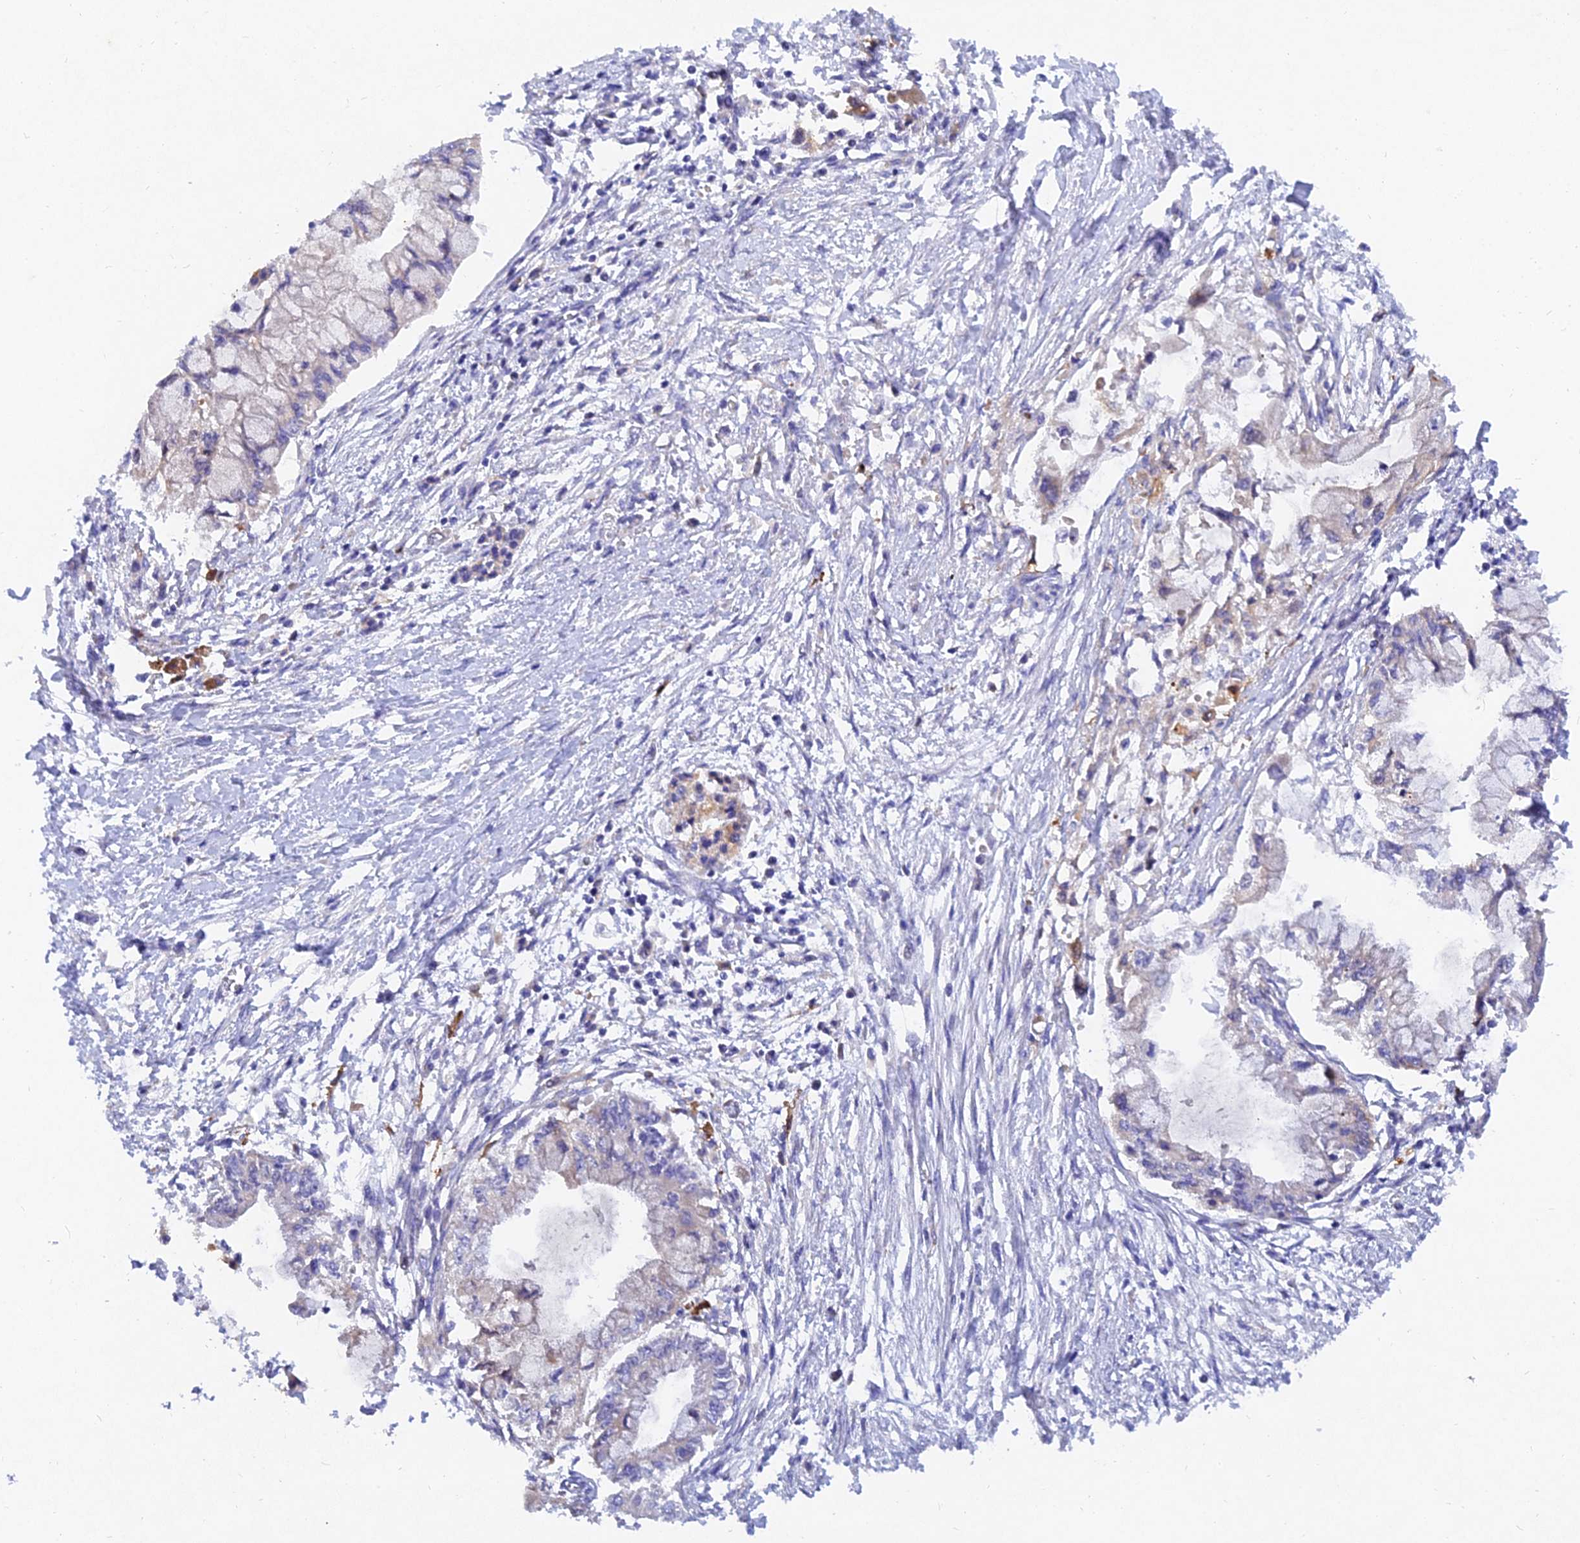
{"staining": {"intensity": "negative", "quantity": "none", "location": "none"}, "tissue": "pancreatic cancer", "cell_type": "Tumor cells", "image_type": "cancer", "snomed": [{"axis": "morphology", "description": "Adenocarcinoma, NOS"}, {"axis": "topography", "description": "Pancreas"}], "caption": "Immunohistochemistry image of neoplastic tissue: human pancreatic cancer (adenocarcinoma) stained with DAB reveals no significant protein staining in tumor cells. (IHC, brightfield microscopy, high magnification).", "gene": "MROH1", "patient": {"sex": "male", "age": 48}}